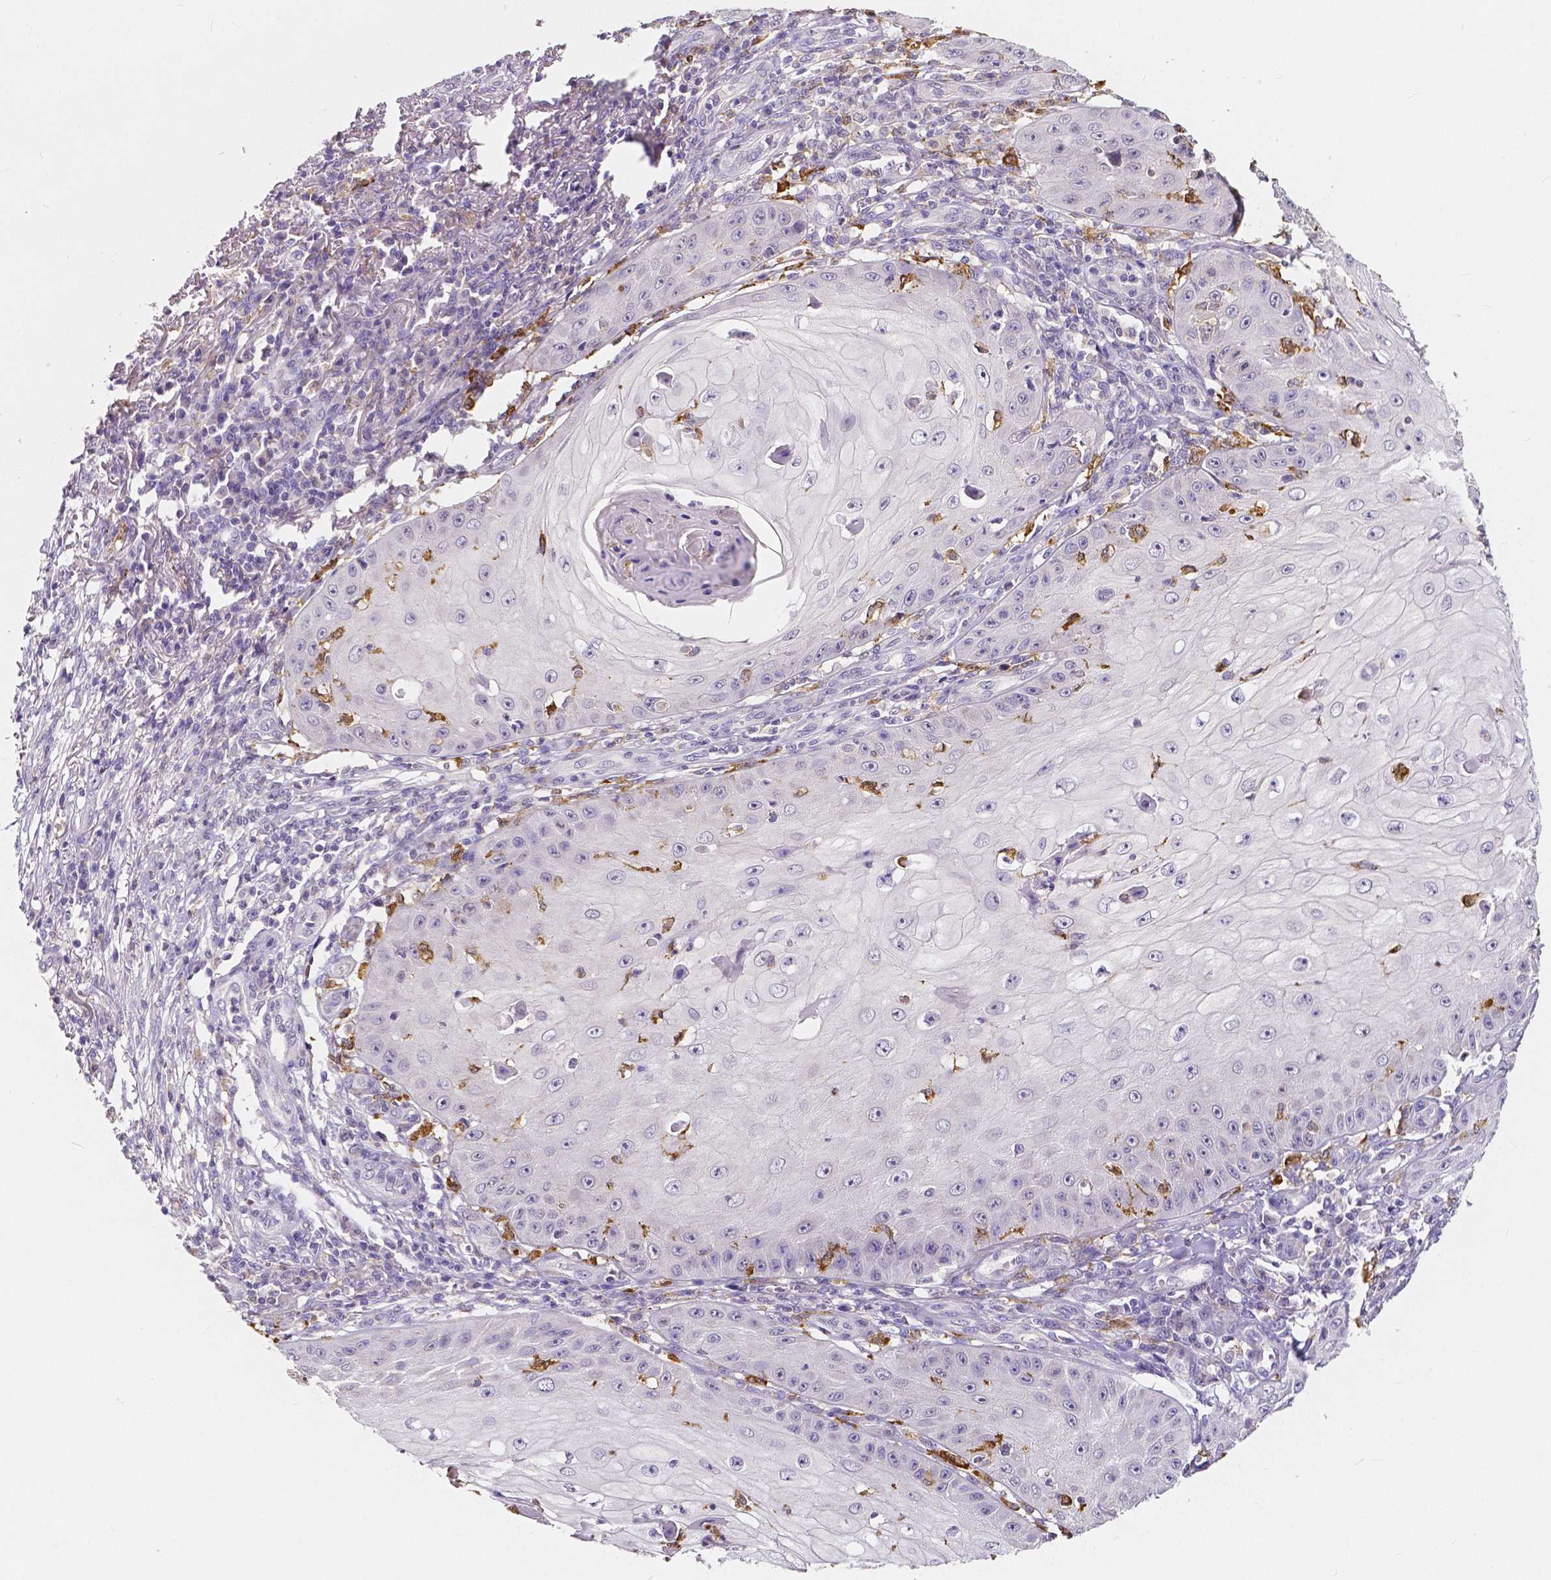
{"staining": {"intensity": "negative", "quantity": "none", "location": "none"}, "tissue": "skin cancer", "cell_type": "Tumor cells", "image_type": "cancer", "snomed": [{"axis": "morphology", "description": "Squamous cell carcinoma, NOS"}, {"axis": "topography", "description": "Skin"}], "caption": "Immunohistochemistry (IHC) of human skin cancer exhibits no expression in tumor cells. (DAB (3,3'-diaminobenzidine) immunohistochemistry, high magnification).", "gene": "ACP5", "patient": {"sex": "male", "age": 70}}